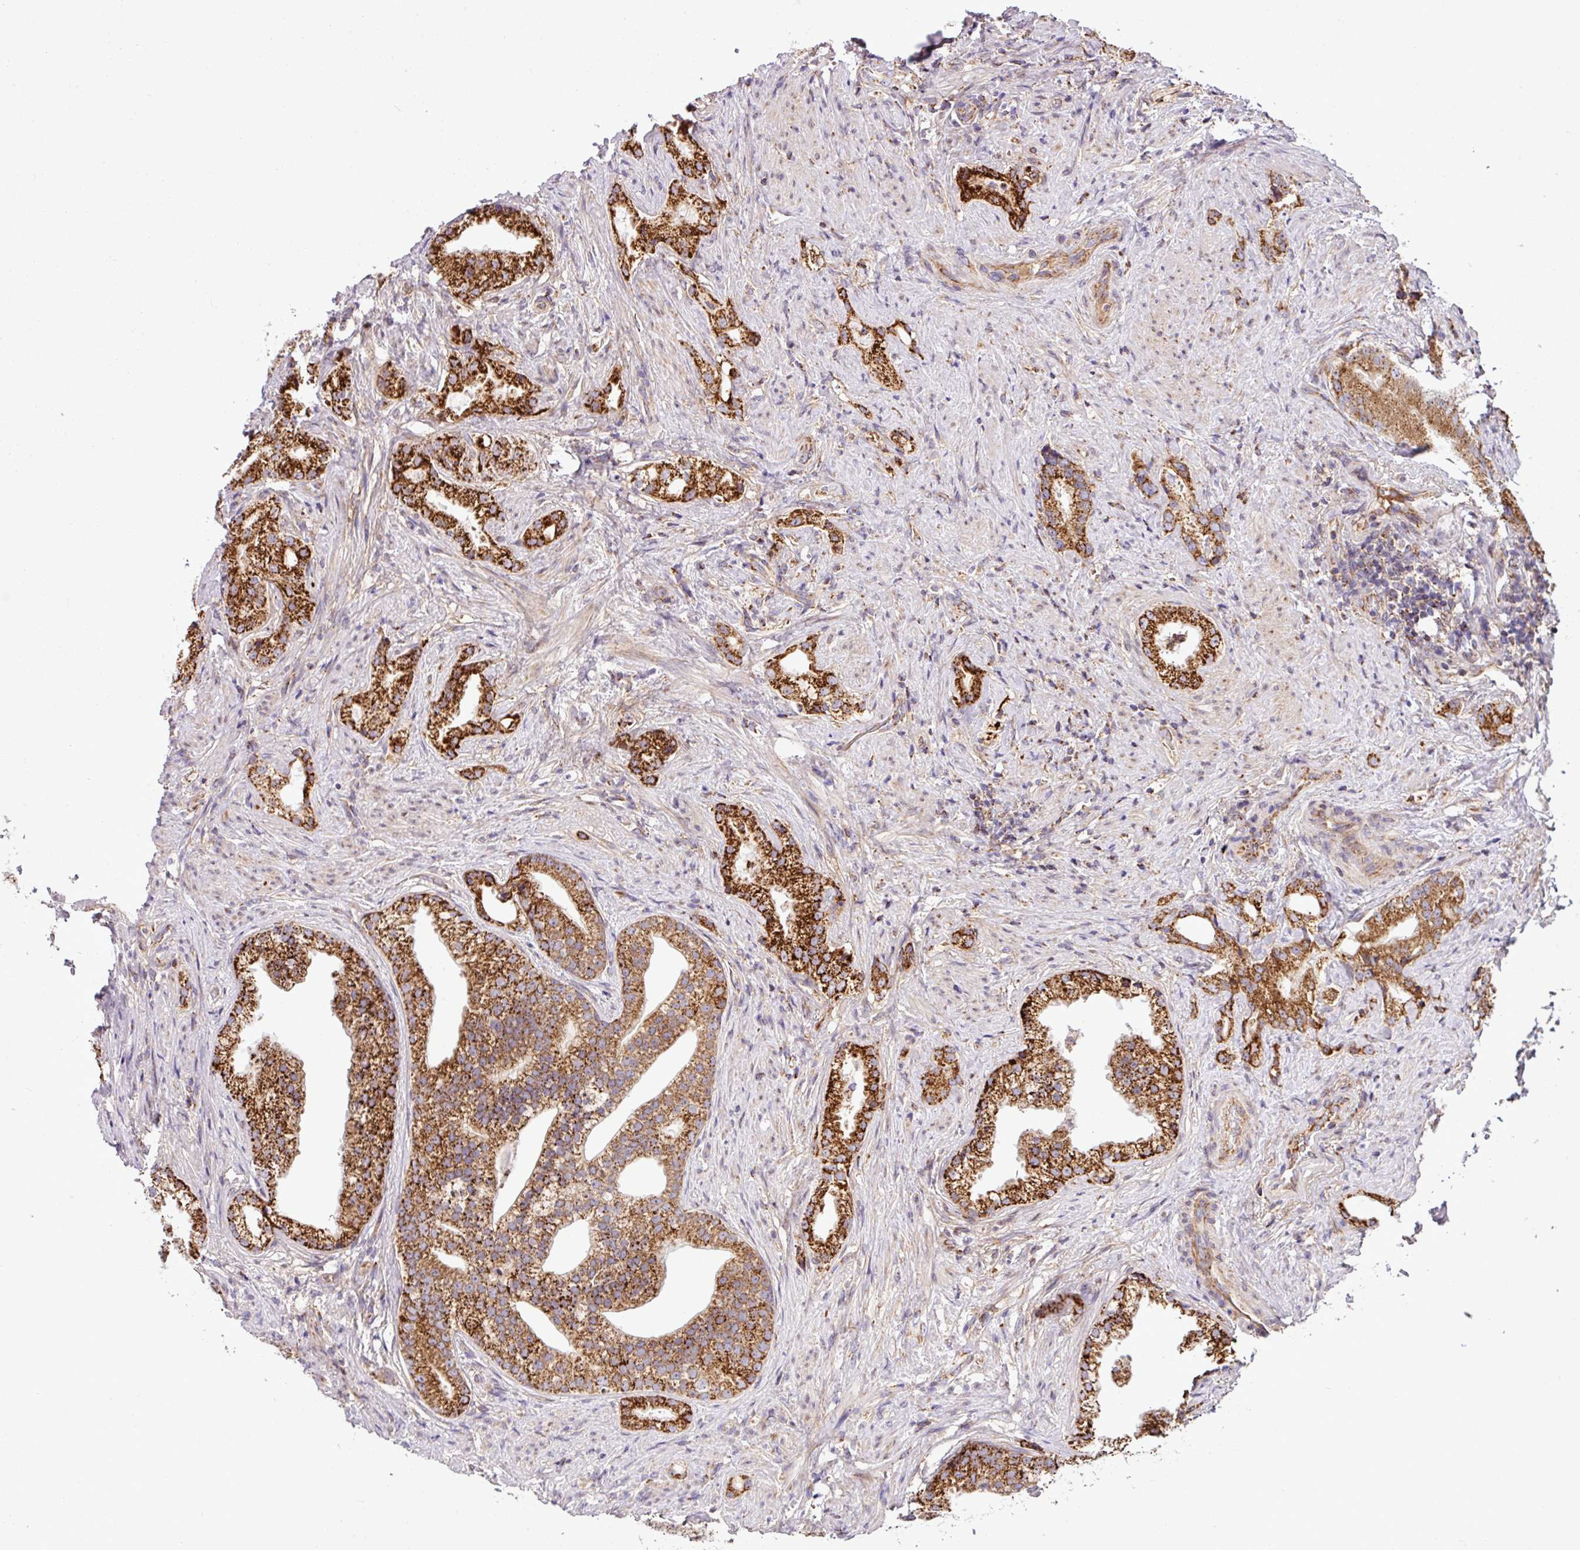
{"staining": {"intensity": "strong", "quantity": ">75%", "location": "cytoplasmic/membranous"}, "tissue": "prostate cancer", "cell_type": "Tumor cells", "image_type": "cancer", "snomed": [{"axis": "morphology", "description": "Adenocarcinoma, Low grade"}, {"axis": "topography", "description": "Prostate"}], "caption": "The histopathology image demonstrates a brown stain indicating the presence of a protein in the cytoplasmic/membranous of tumor cells in prostate cancer.", "gene": "ZNF569", "patient": {"sex": "male", "age": 71}}